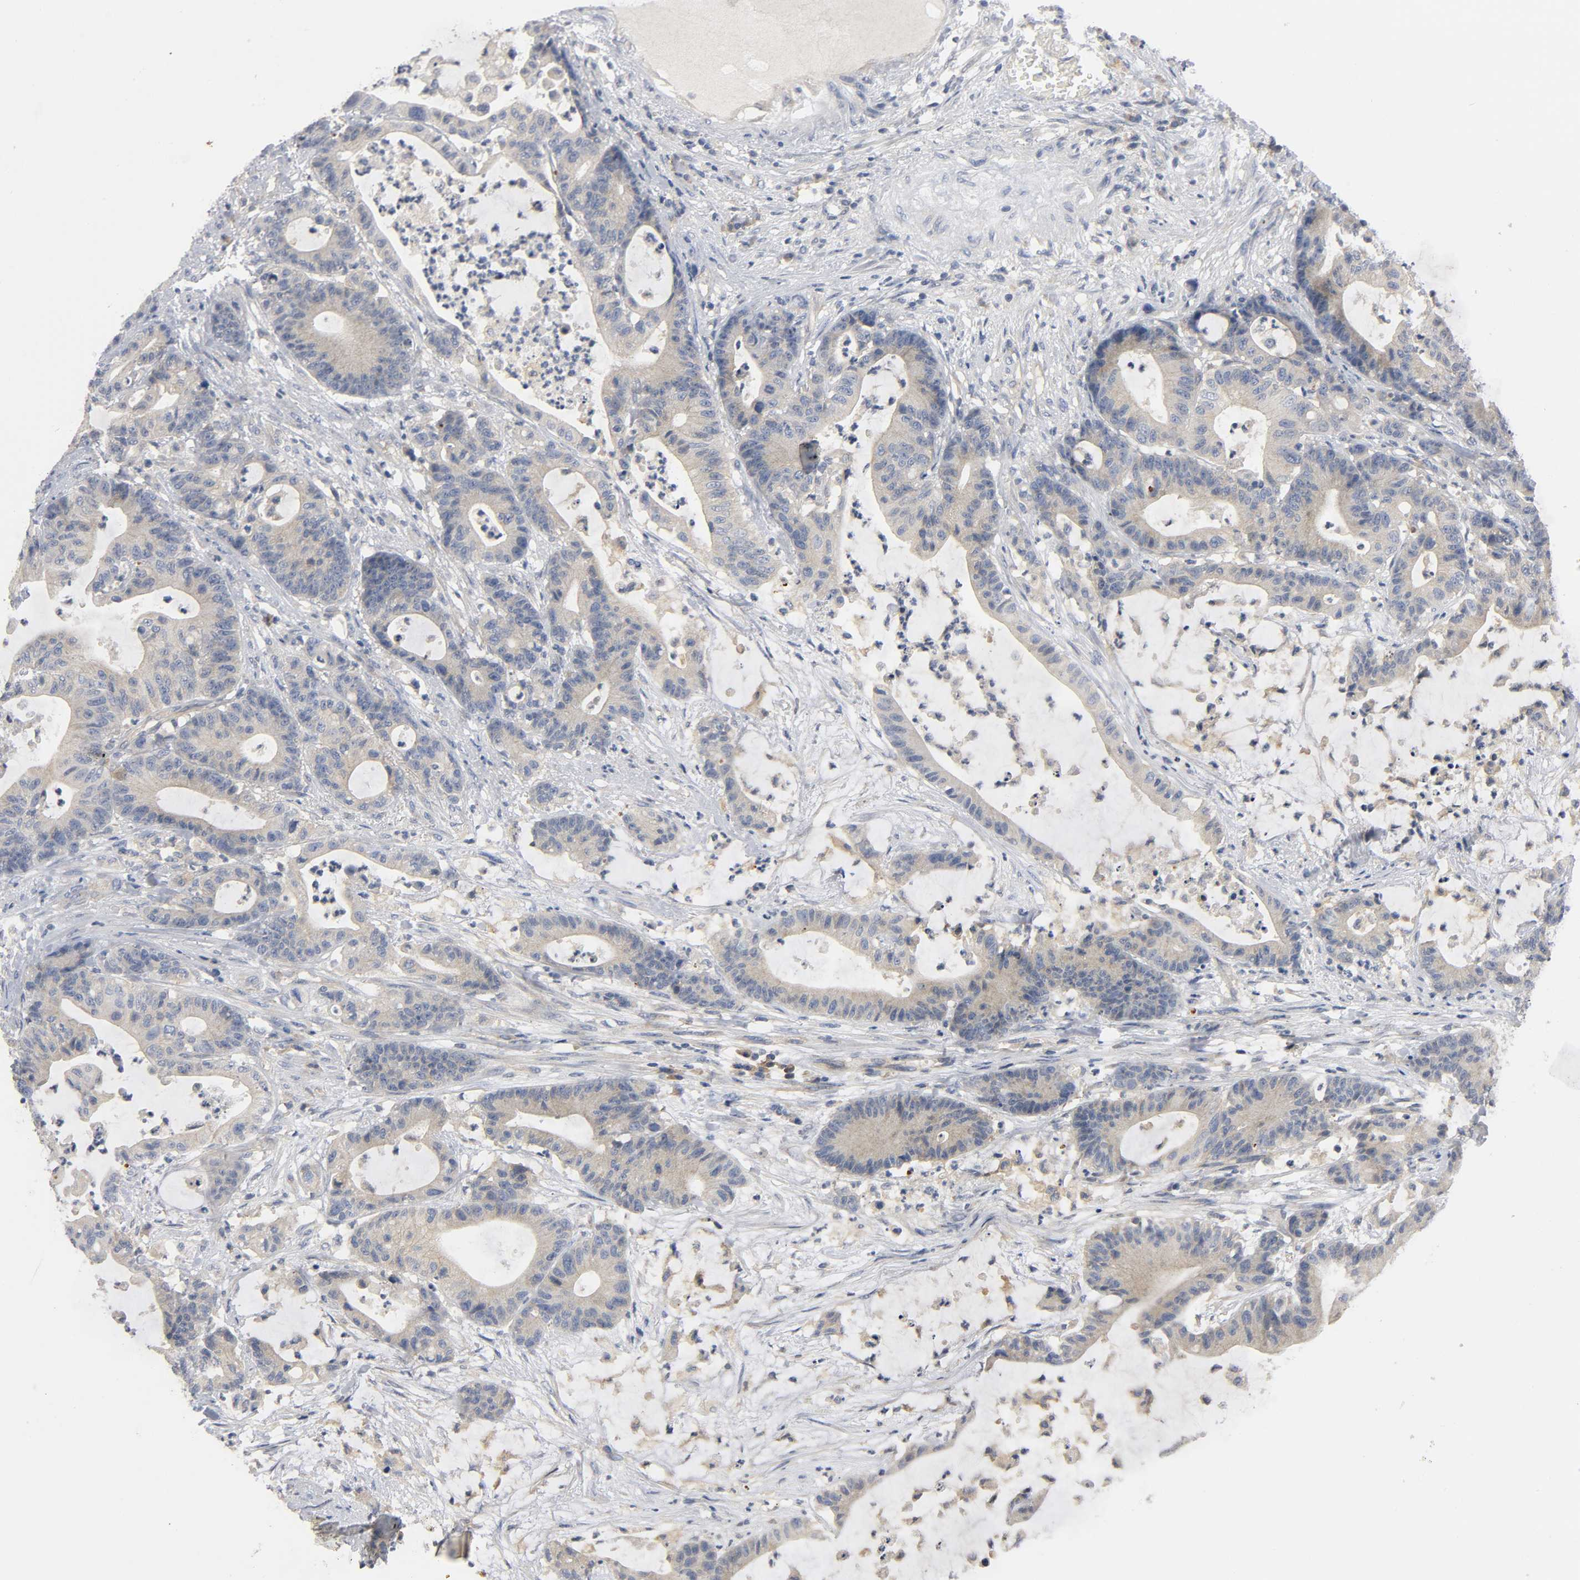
{"staining": {"intensity": "weak", "quantity": ">75%", "location": "cytoplasmic/membranous"}, "tissue": "colorectal cancer", "cell_type": "Tumor cells", "image_type": "cancer", "snomed": [{"axis": "morphology", "description": "Adenocarcinoma, NOS"}, {"axis": "topography", "description": "Colon"}], "caption": "Immunohistochemistry (DAB (3,3'-diaminobenzidine)) staining of adenocarcinoma (colorectal) shows weak cytoplasmic/membranous protein staining in approximately >75% of tumor cells. Ihc stains the protein of interest in brown and the nuclei are stained blue.", "gene": "HDAC6", "patient": {"sex": "female", "age": 84}}